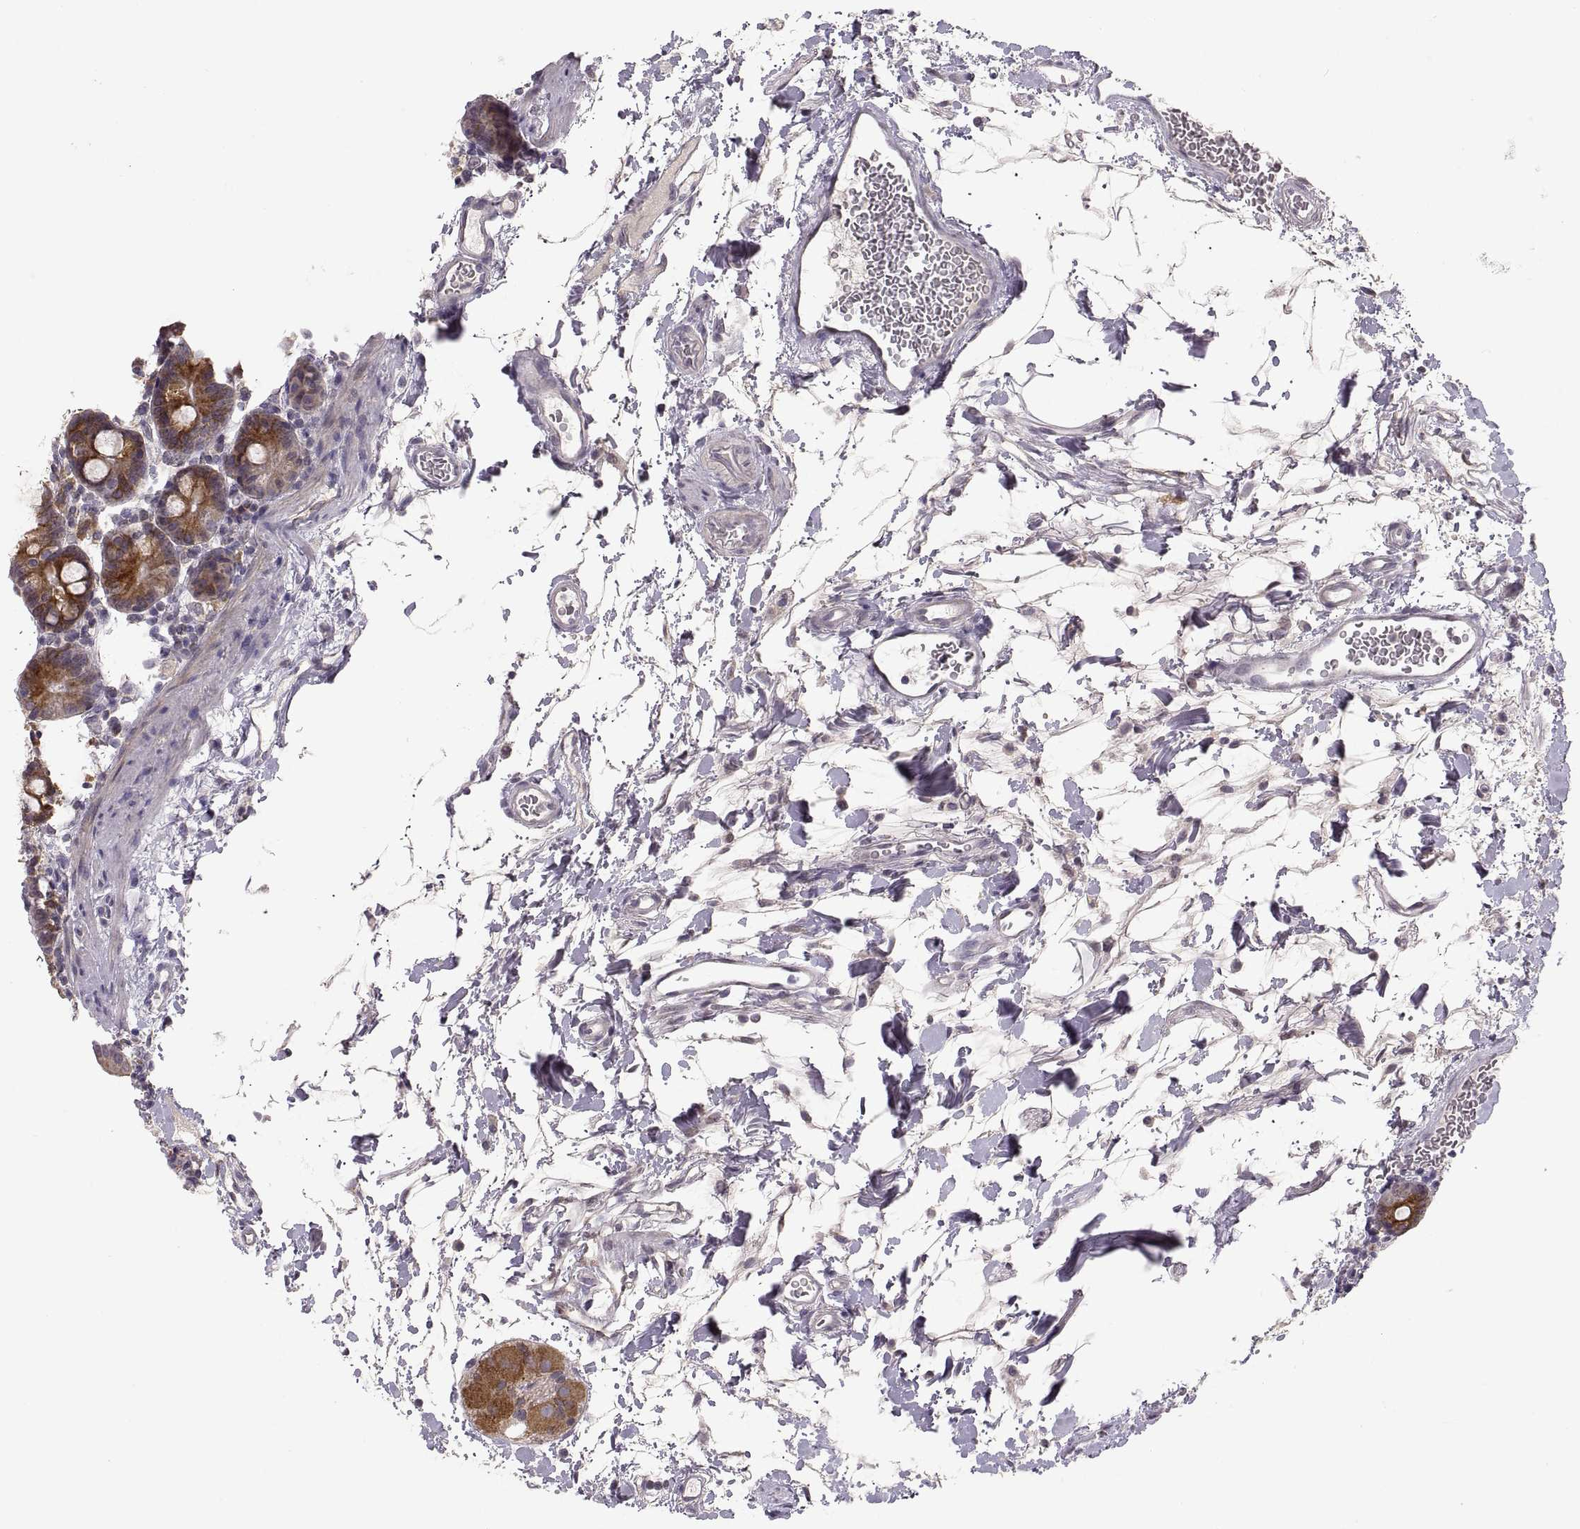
{"staining": {"intensity": "strong", "quantity": "25%-75%", "location": "cytoplasmic/membranous"}, "tissue": "small intestine", "cell_type": "Glandular cells", "image_type": "normal", "snomed": [{"axis": "morphology", "description": "Normal tissue, NOS"}, {"axis": "topography", "description": "Small intestine"}], "caption": "IHC staining of unremarkable small intestine, which exhibits high levels of strong cytoplasmic/membranous positivity in approximately 25%-75% of glandular cells indicating strong cytoplasmic/membranous protein expression. The staining was performed using DAB (brown) for protein detection and nuclei were counterstained in hematoxylin (blue).", "gene": "HMGCR", "patient": {"sex": "female", "age": 44}}